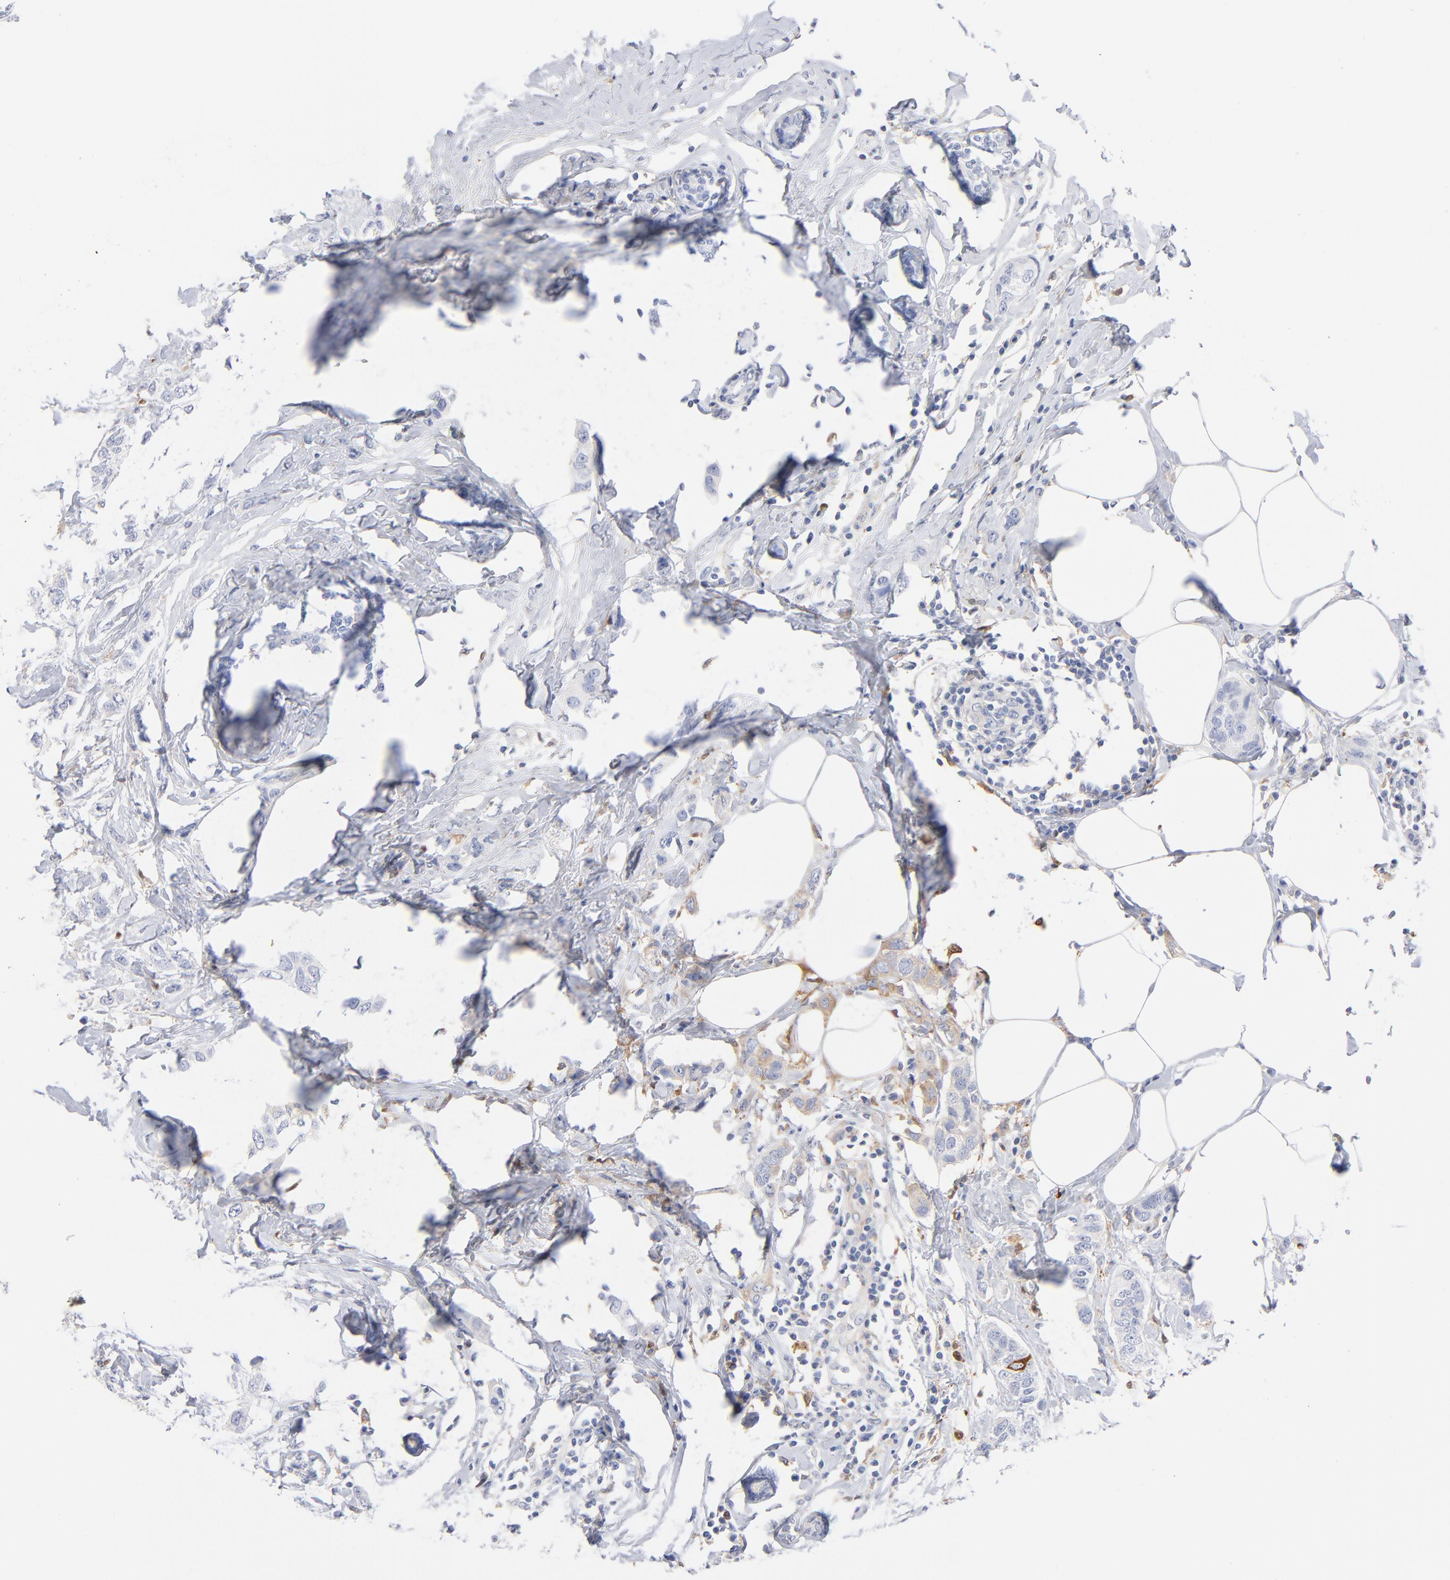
{"staining": {"intensity": "moderate", "quantity": "<25%", "location": "cytoplasmic/membranous"}, "tissue": "breast cancer", "cell_type": "Tumor cells", "image_type": "cancer", "snomed": [{"axis": "morphology", "description": "Normal tissue, NOS"}, {"axis": "morphology", "description": "Duct carcinoma"}, {"axis": "topography", "description": "Breast"}], "caption": "Breast cancer stained with a brown dye reveals moderate cytoplasmic/membranous positive staining in about <25% of tumor cells.", "gene": "IFIT2", "patient": {"sex": "female", "age": 50}}